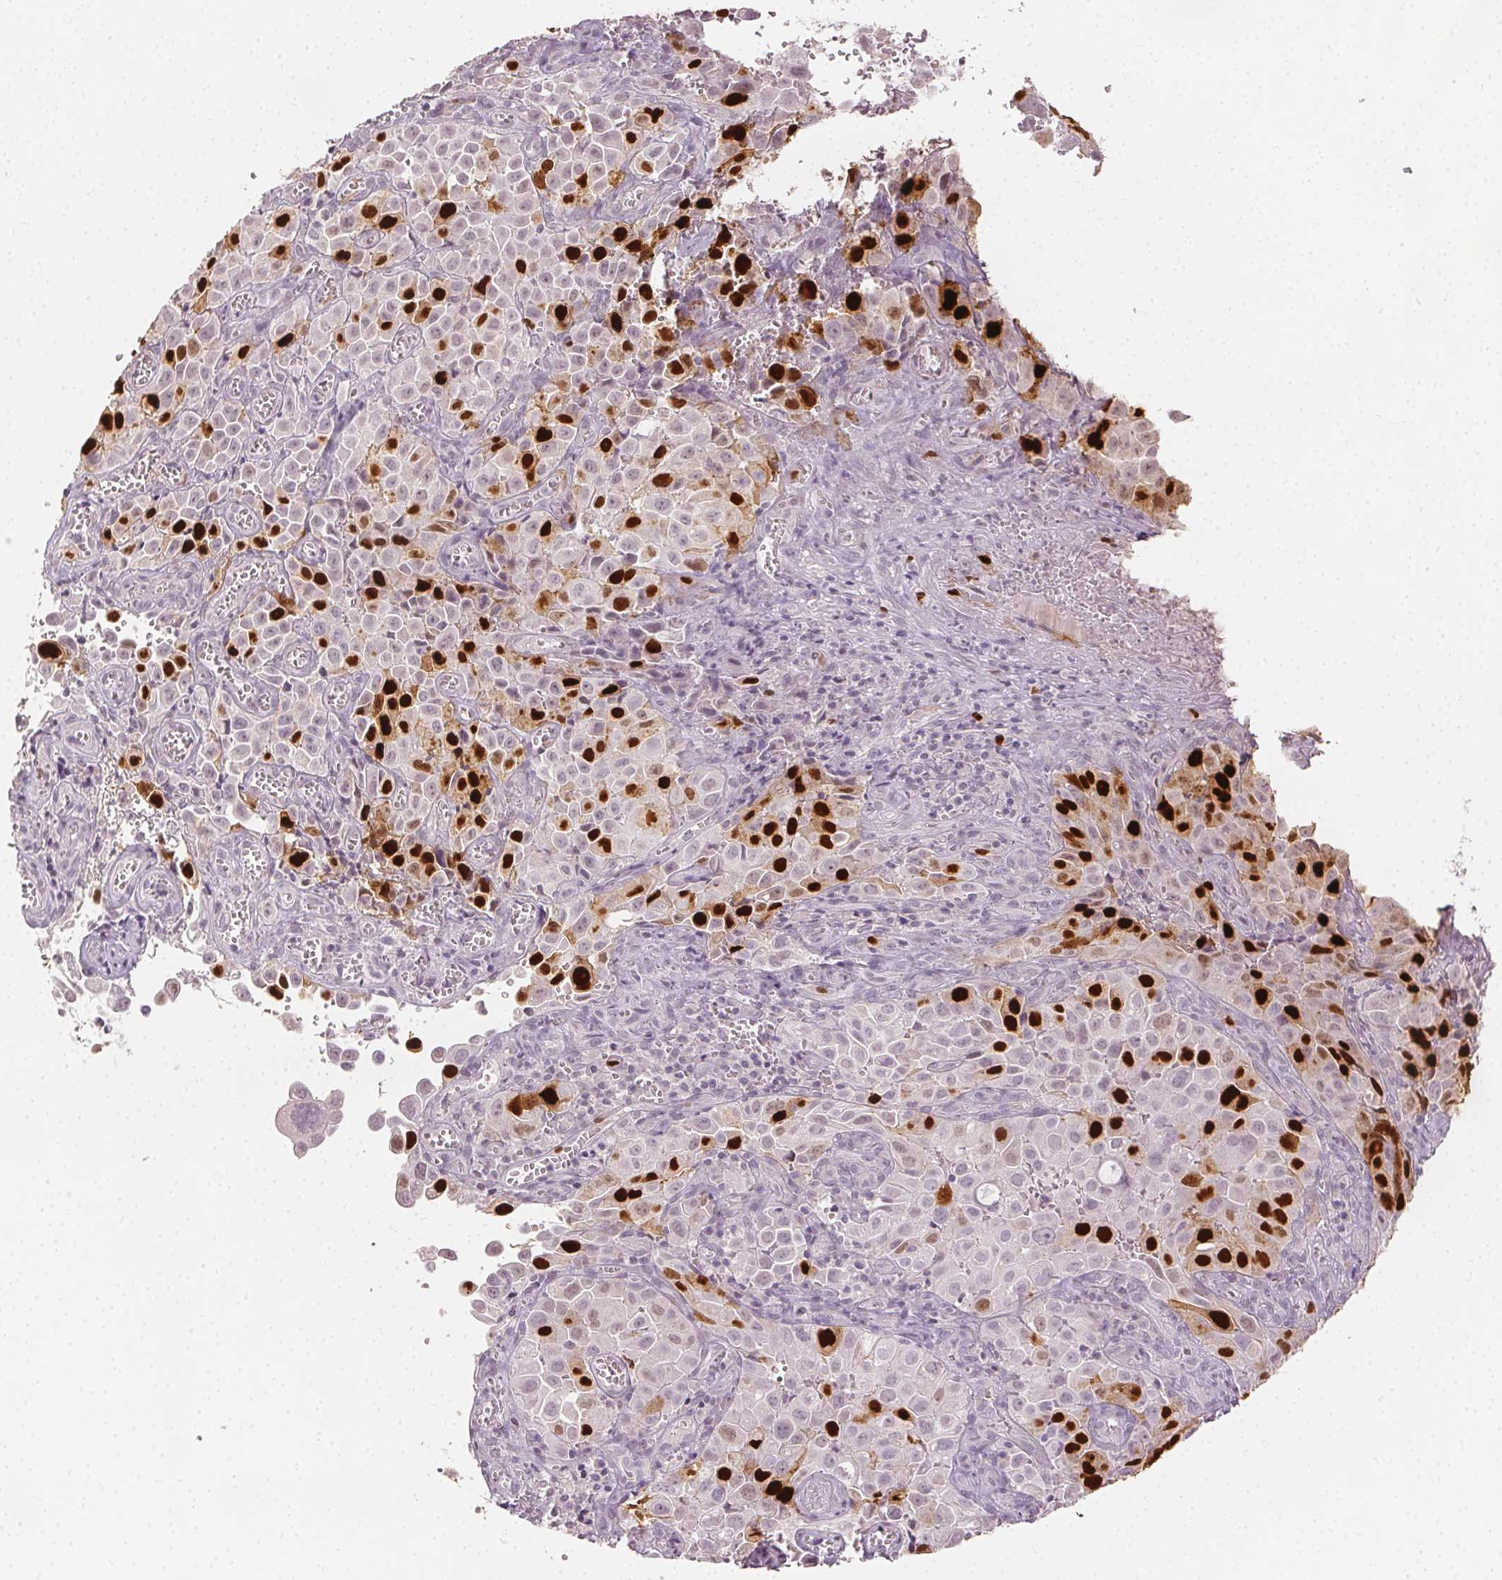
{"staining": {"intensity": "strong", "quantity": "25%-75%", "location": "nuclear"}, "tissue": "cervical cancer", "cell_type": "Tumor cells", "image_type": "cancer", "snomed": [{"axis": "morphology", "description": "Squamous cell carcinoma, NOS"}, {"axis": "topography", "description": "Cervix"}], "caption": "Approximately 25%-75% of tumor cells in squamous cell carcinoma (cervical) reveal strong nuclear protein staining as visualized by brown immunohistochemical staining.", "gene": "ANLN", "patient": {"sex": "female", "age": 55}}